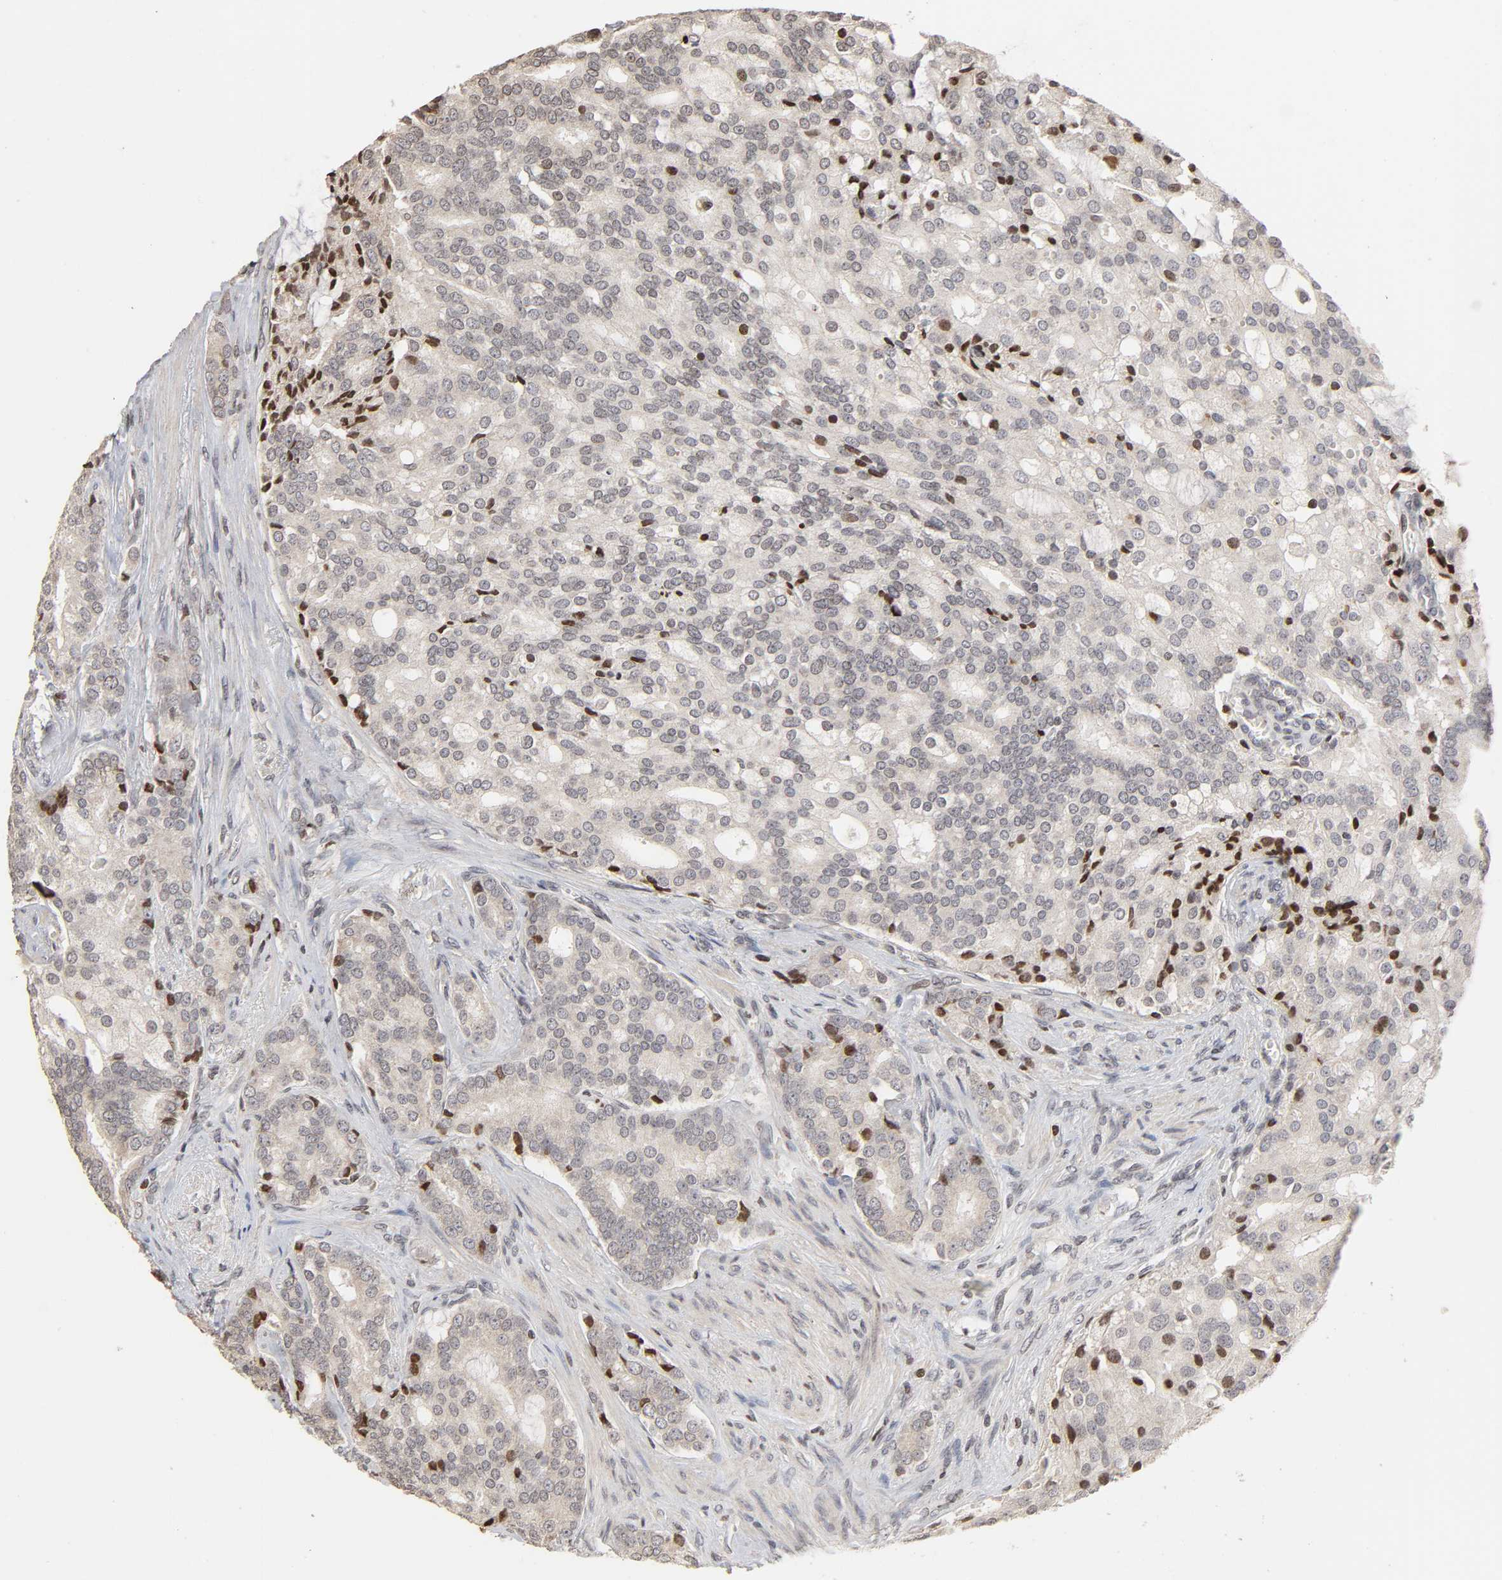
{"staining": {"intensity": "moderate", "quantity": "<25%", "location": "nuclear"}, "tissue": "prostate cancer", "cell_type": "Tumor cells", "image_type": "cancer", "snomed": [{"axis": "morphology", "description": "Adenocarcinoma, Low grade"}, {"axis": "topography", "description": "Prostate"}], "caption": "Prostate low-grade adenocarcinoma stained for a protein reveals moderate nuclear positivity in tumor cells.", "gene": "ZNF473", "patient": {"sex": "male", "age": 58}}